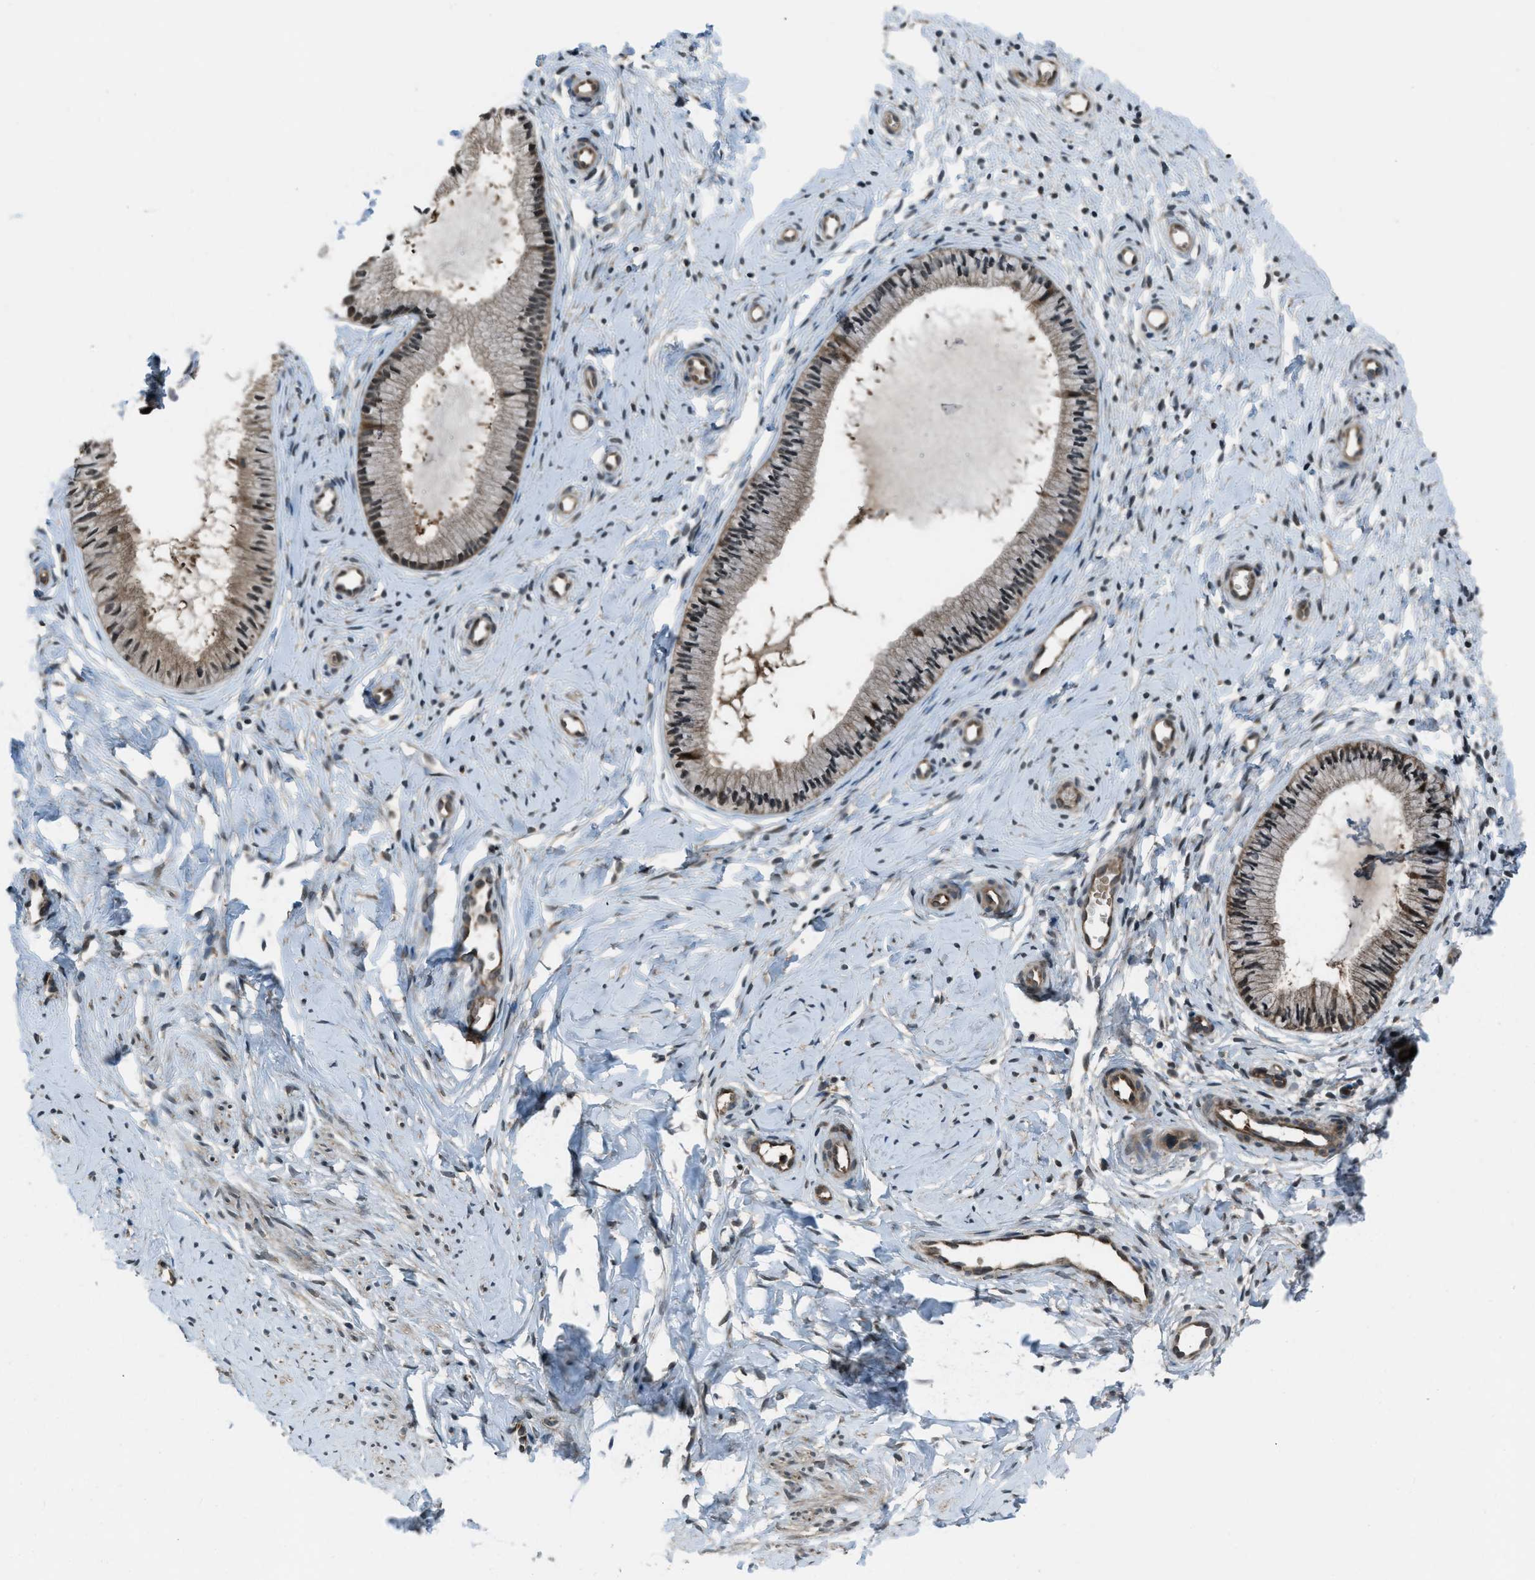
{"staining": {"intensity": "moderate", "quantity": "25%-75%", "location": "cytoplasmic/membranous"}, "tissue": "cervix", "cell_type": "Glandular cells", "image_type": "normal", "snomed": [{"axis": "morphology", "description": "Normal tissue, NOS"}, {"axis": "topography", "description": "Cervix"}], "caption": "Protein staining of normal cervix reveals moderate cytoplasmic/membranous staining in approximately 25%-75% of glandular cells.", "gene": "ASAP2", "patient": {"sex": "female", "age": 46}}